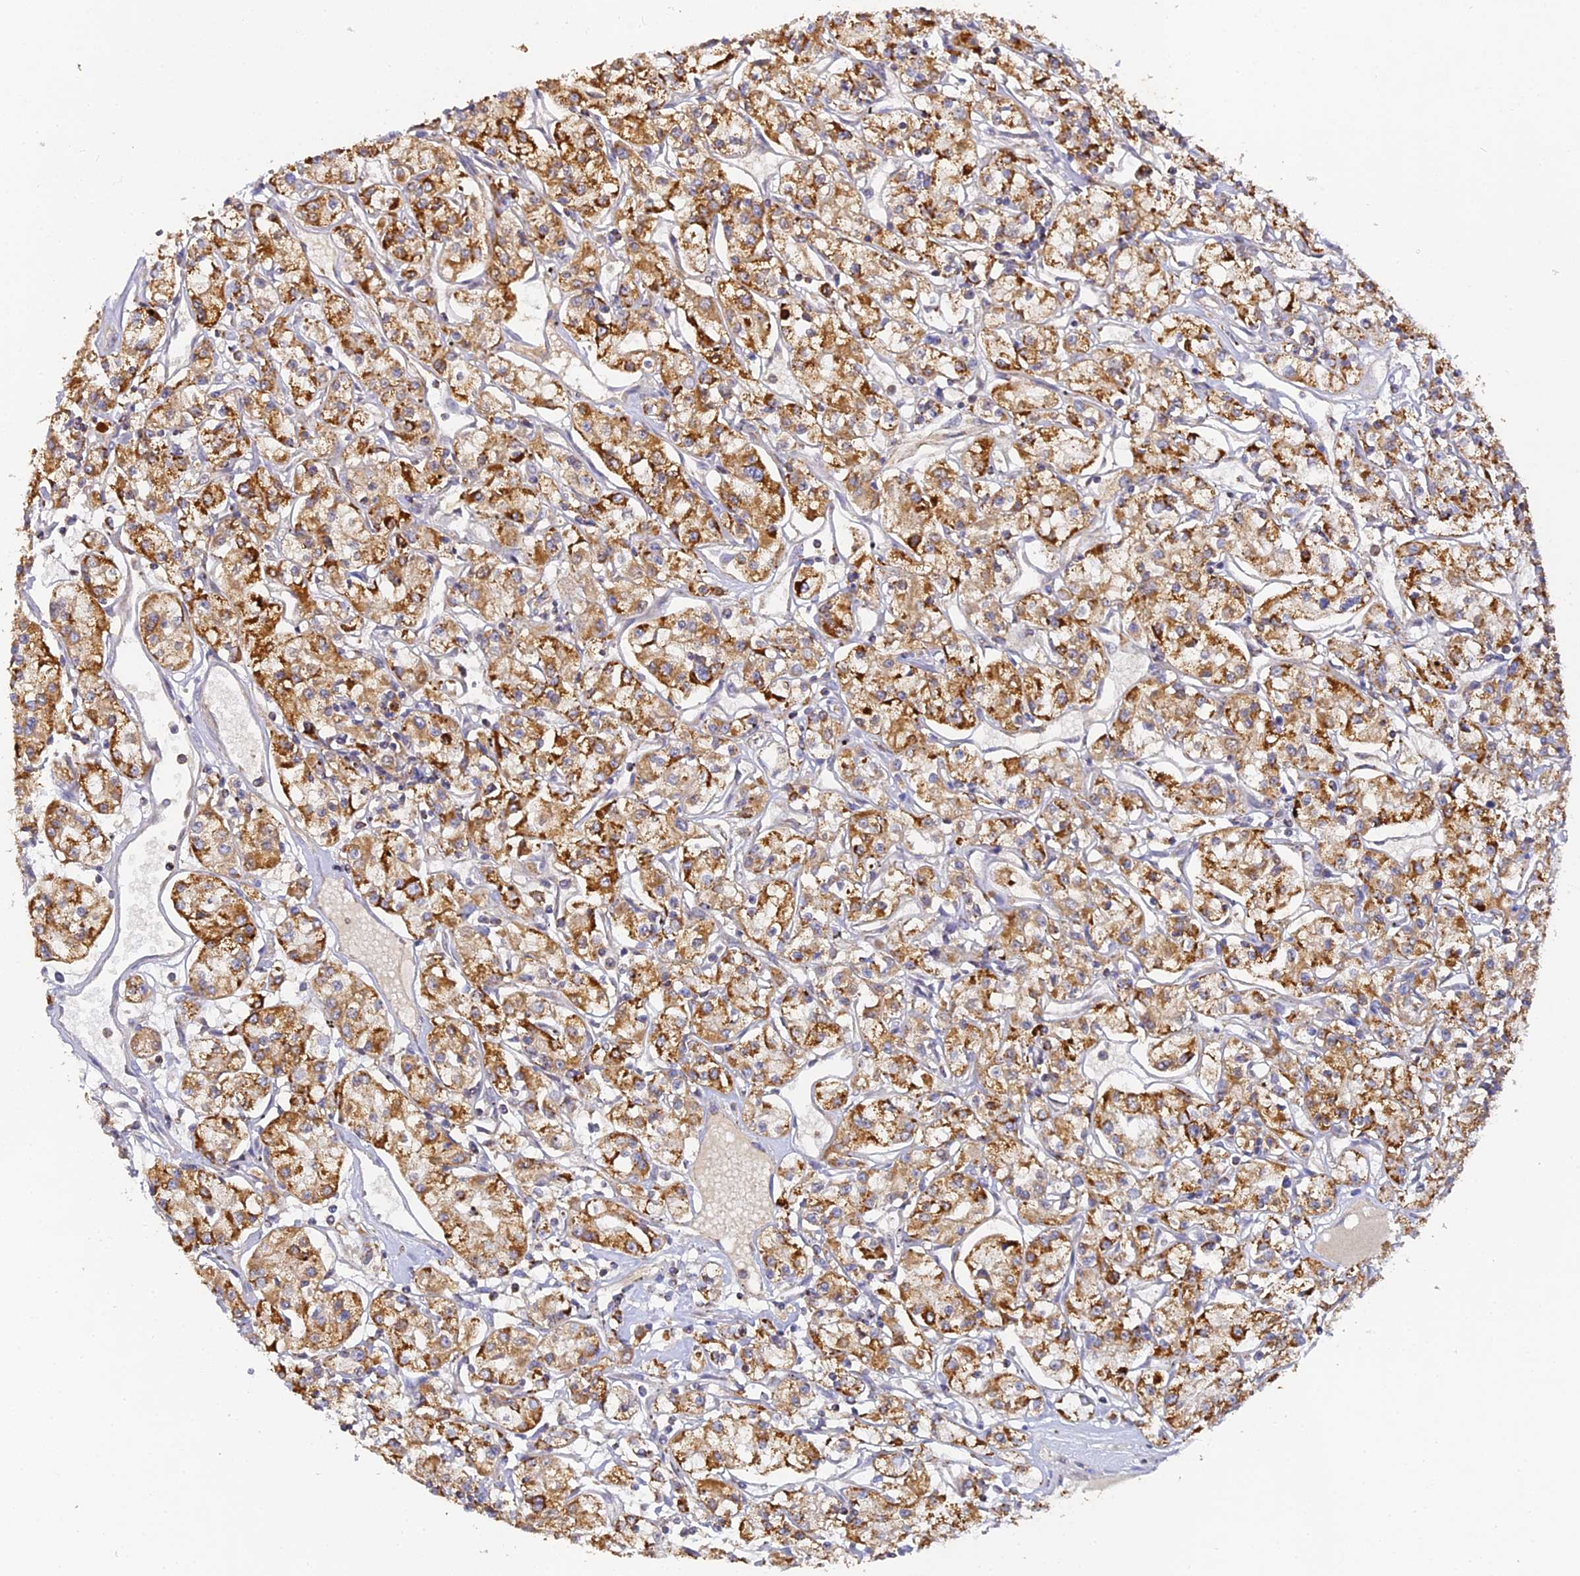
{"staining": {"intensity": "strong", "quantity": ">75%", "location": "cytoplasmic/membranous"}, "tissue": "renal cancer", "cell_type": "Tumor cells", "image_type": "cancer", "snomed": [{"axis": "morphology", "description": "Adenocarcinoma, NOS"}, {"axis": "topography", "description": "Kidney"}], "caption": "Immunohistochemical staining of renal cancer (adenocarcinoma) shows high levels of strong cytoplasmic/membranous protein staining in about >75% of tumor cells.", "gene": "DONSON", "patient": {"sex": "female", "age": 59}}